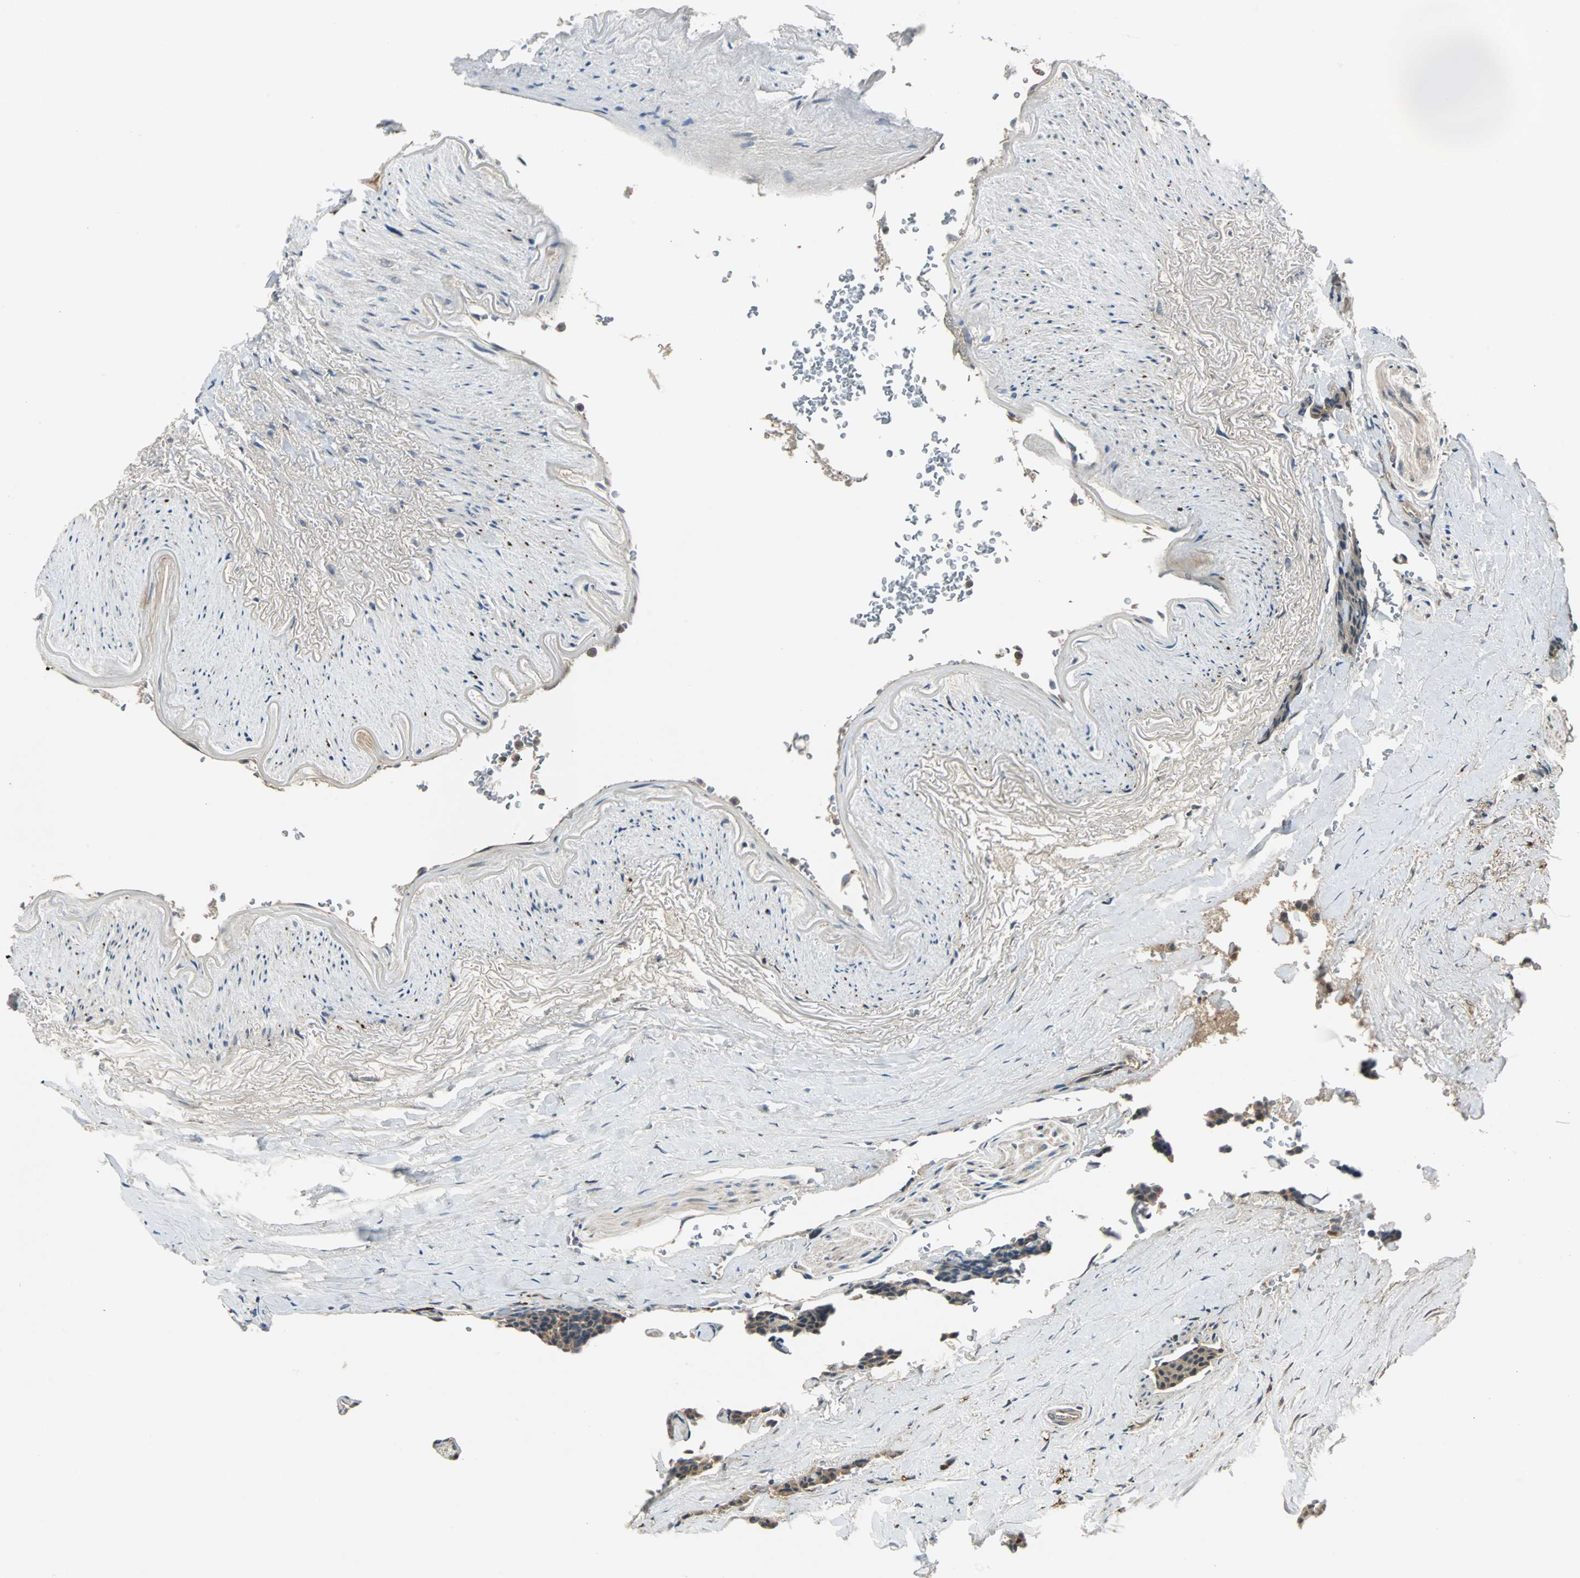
{"staining": {"intensity": "moderate", "quantity": ">75%", "location": "cytoplasmic/membranous"}, "tissue": "carcinoid", "cell_type": "Tumor cells", "image_type": "cancer", "snomed": [{"axis": "morphology", "description": "Carcinoid, malignant, NOS"}, {"axis": "topography", "description": "Colon"}], "caption": "Moderate cytoplasmic/membranous staining for a protein is identified in about >75% of tumor cells of malignant carcinoid using immunohistochemistry (IHC).", "gene": "ARF1", "patient": {"sex": "female", "age": 61}}